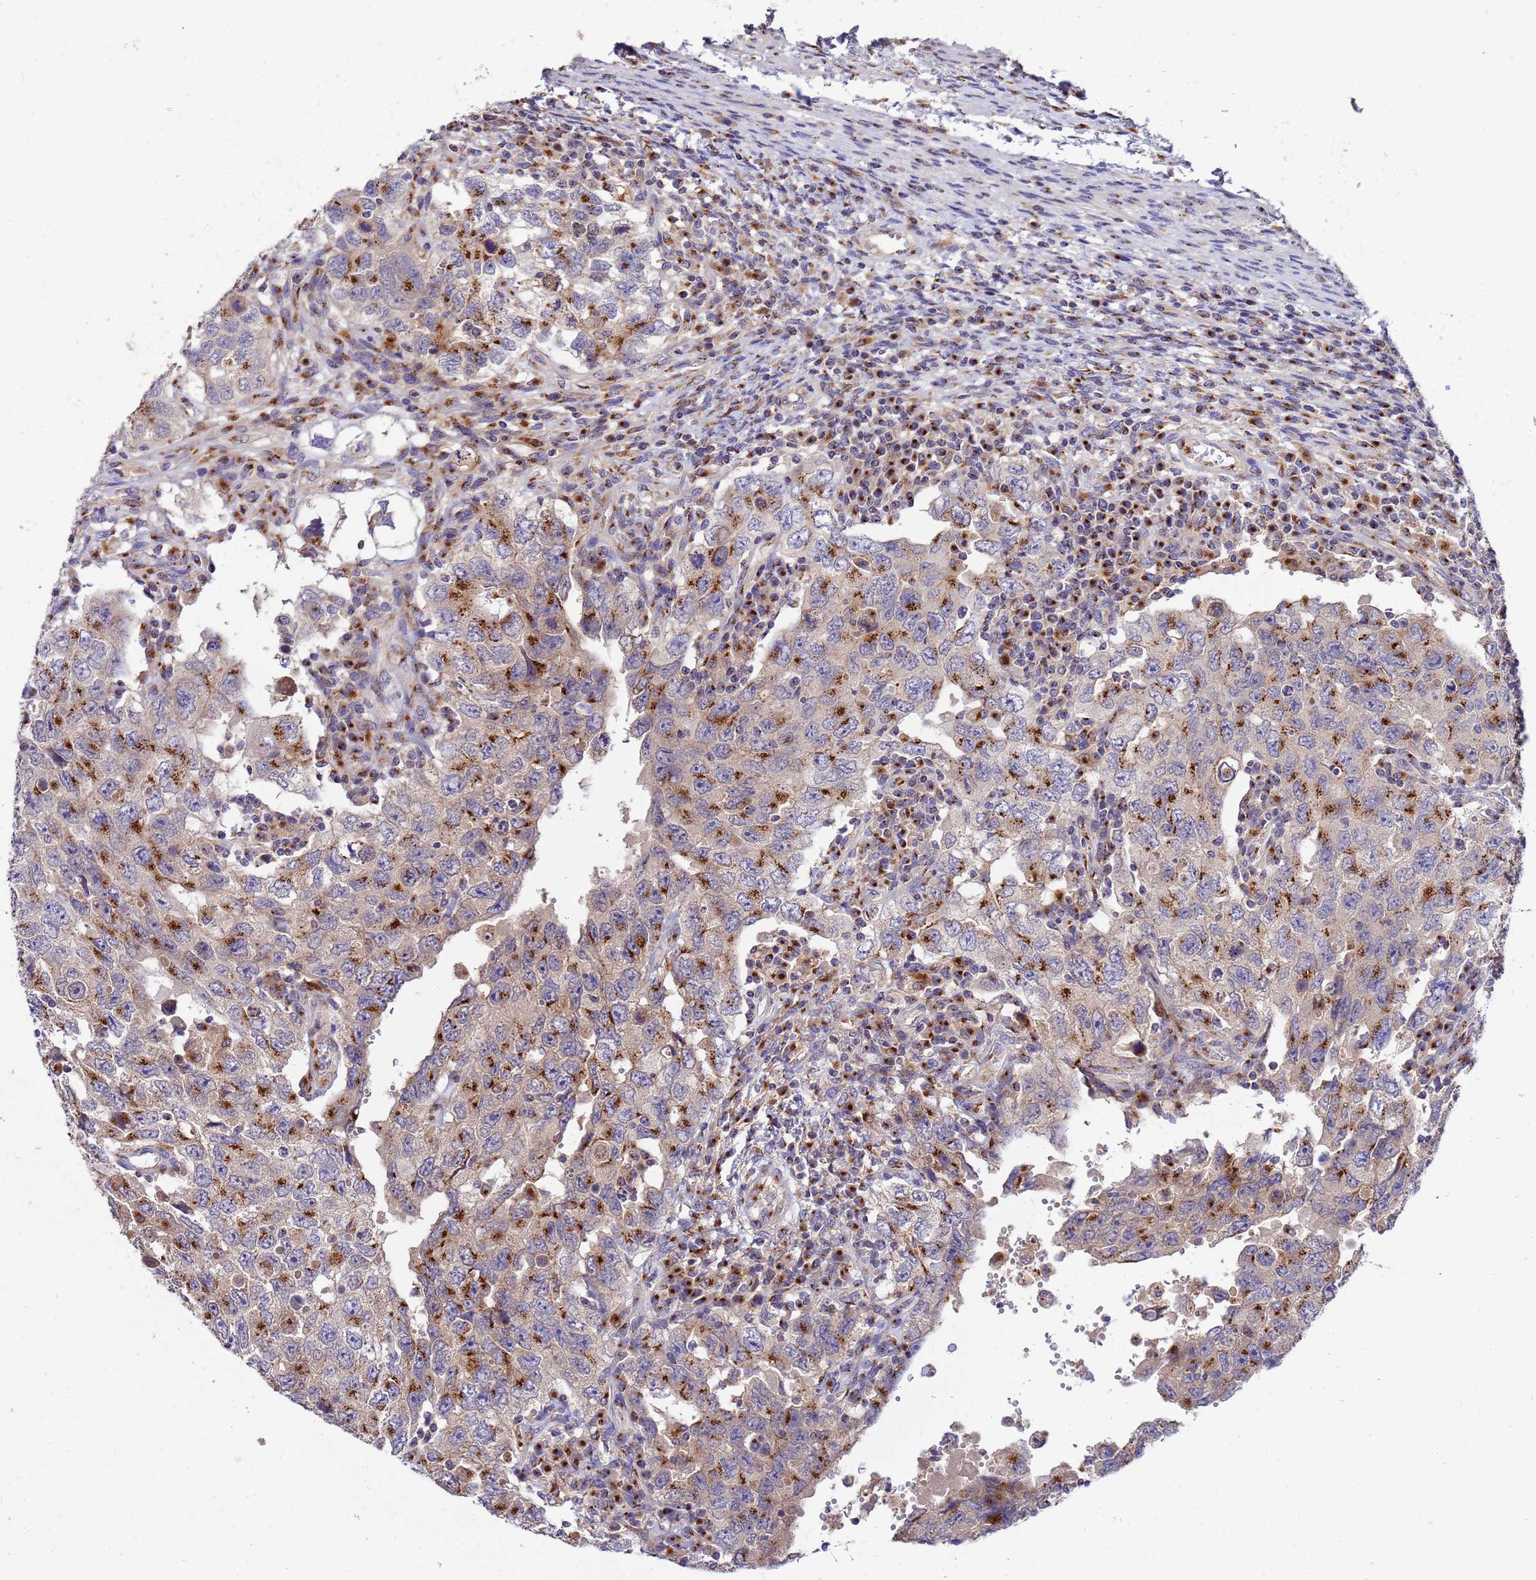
{"staining": {"intensity": "strong", "quantity": ">75%", "location": "cytoplasmic/membranous"}, "tissue": "testis cancer", "cell_type": "Tumor cells", "image_type": "cancer", "snomed": [{"axis": "morphology", "description": "Carcinoma, Embryonal, NOS"}, {"axis": "topography", "description": "Testis"}], "caption": "High-magnification brightfield microscopy of testis cancer stained with DAB (brown) and counterstained with hematoxylin (blue). tumor cells exhibit strong cytoplasmic/membranous staining is seen in about>75% of cells.", "gene": "HPS3", "patient": {"sex": "male", "age": 26}}